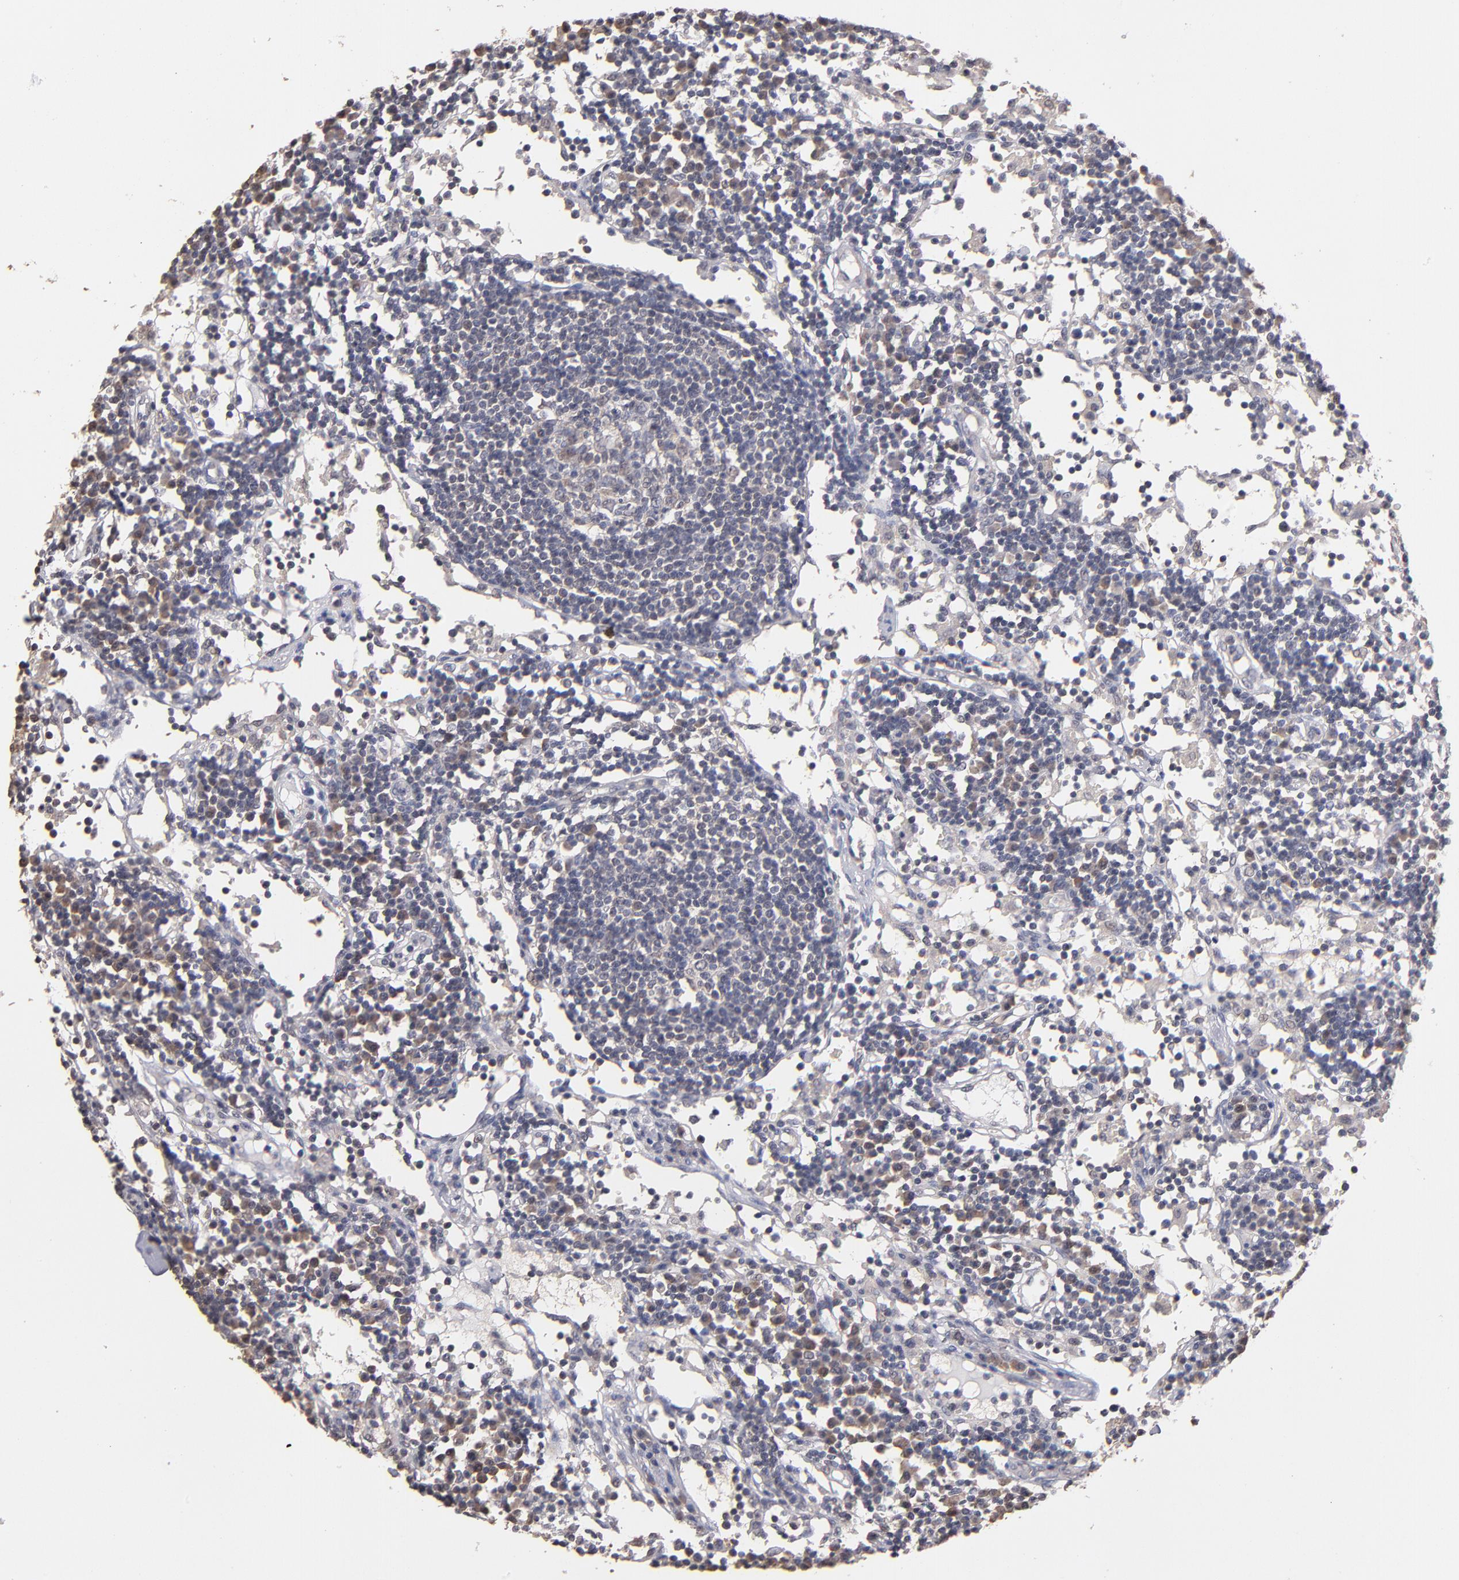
{"staining": {"intensity": "weak", "quantity": "25%-75%", "location": "cytoplasmic/membranous"}, "tissue": "lymph node", "cell_type": "Germinal center cells", "image_type": "normal", "snomed": [{"axis": "morphology", "description": "Normal tissue, NOS"}, {"axis": "topography", "description": "Lymph node"}], "caption": "High-power microscopy captured an IHC photomicrograph of unremarkable lymph node, revealing weak cytoplasmic/membranous staining in approximately 25%-75% of germinal center cells. (brown staining indicates protein expression, while blue staining denotes nuclei).", "gene": "PSMD10", "patient": {"sex": "female", "age": 55}}